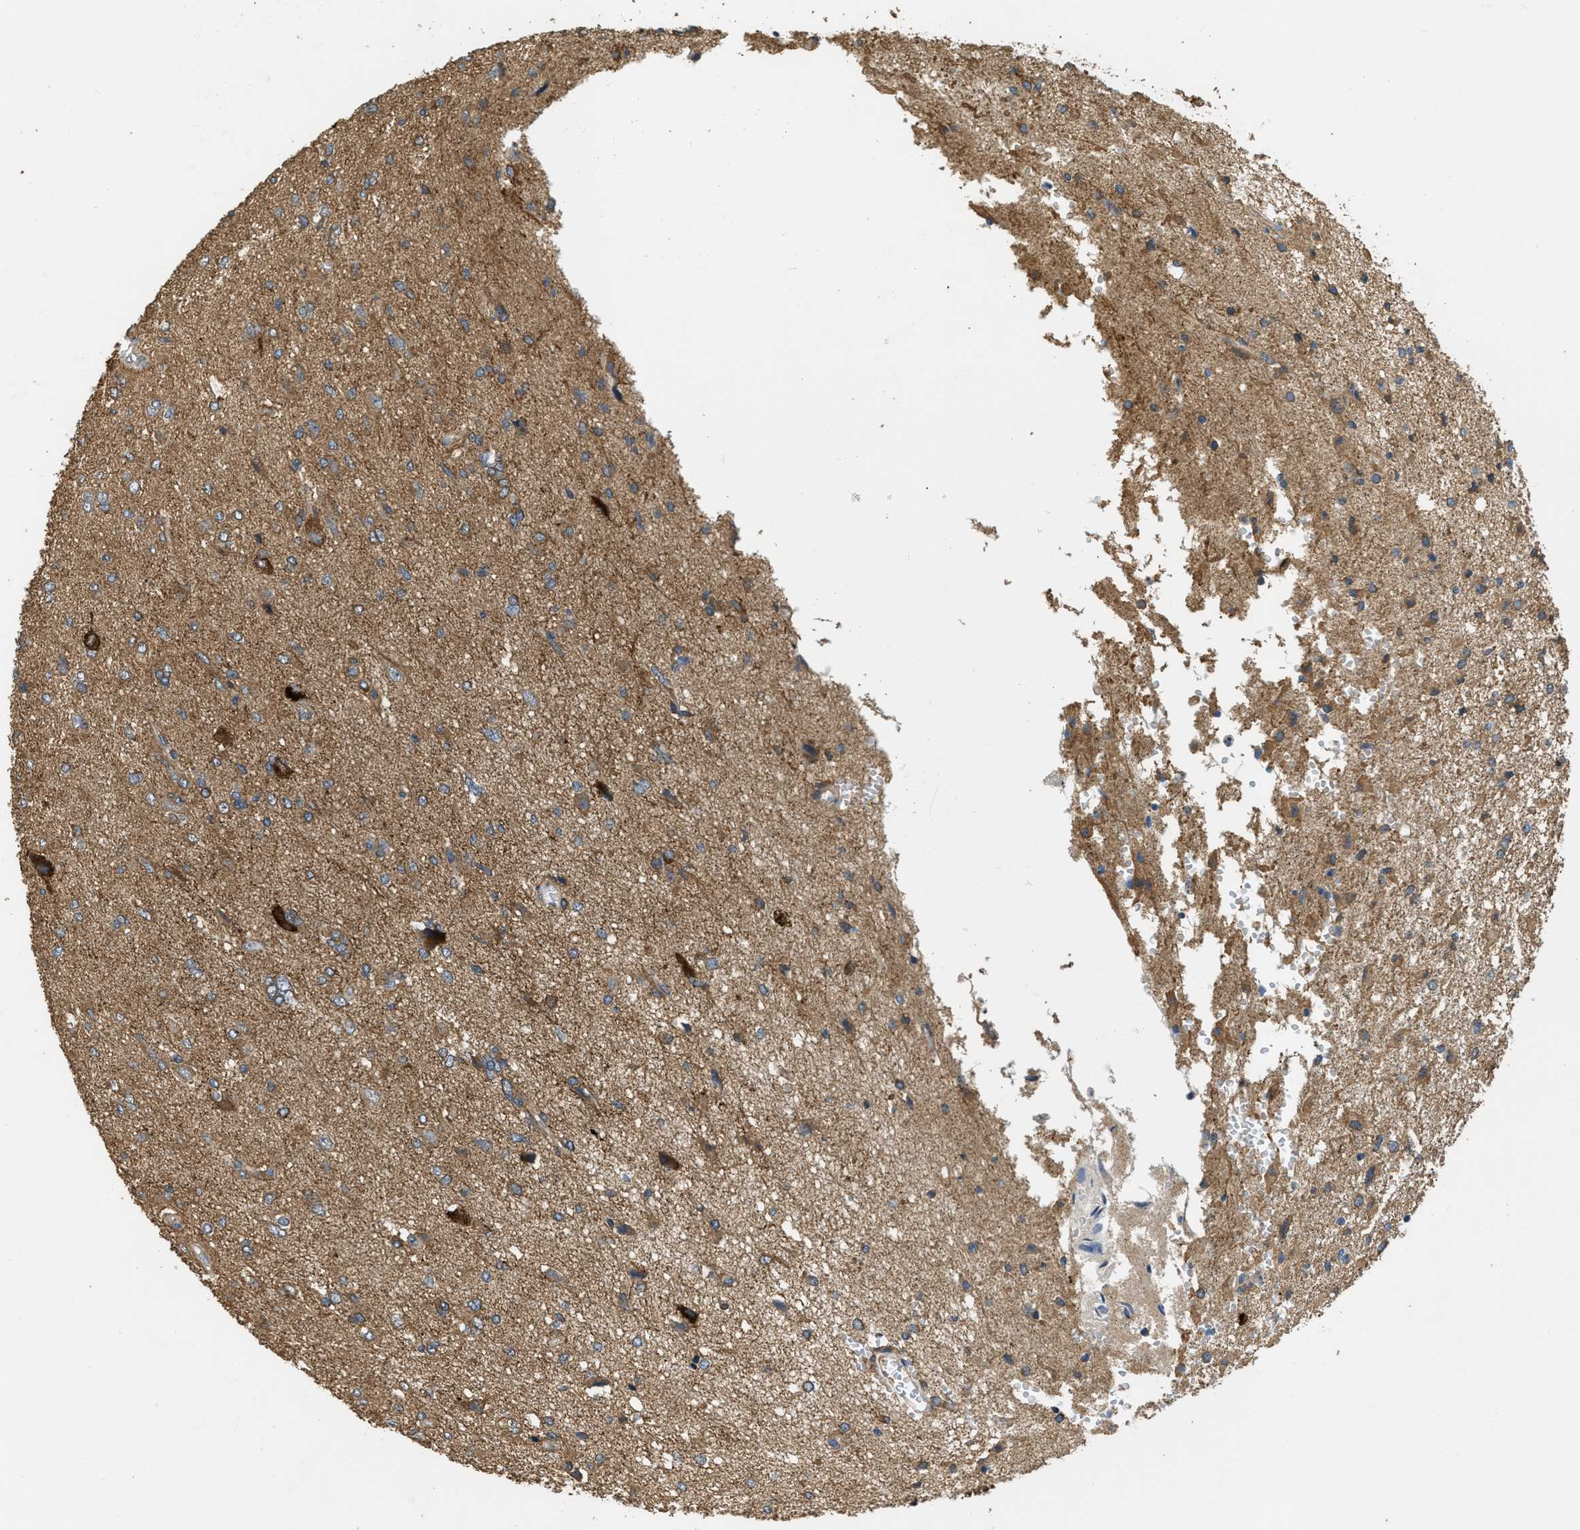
{"staining": {"intensity": "moderate", "quantity": ">75%", "location": "cytoplasmic/membranous"}, "tissue": "glioma", "cell_type": "Tumor cells", "image_type": "cancer", "snomed": [{"axis": "morphology", "description": "Glioma, malignant, High grade"}, {"axis": "topography", "description": "Brain"}], "caption": "High-magnification brightfield microscopy of glioma stained with DAB (3,3'-diaminobenzidine) (brown) and counterstained with hematoxylin (blue). tumor cells exhibit moderate cytoplasmic/membranous positivity is present in about>75% of cells.", "gene": "THBS2", "patient": {"sex": "female", "age": 59}}